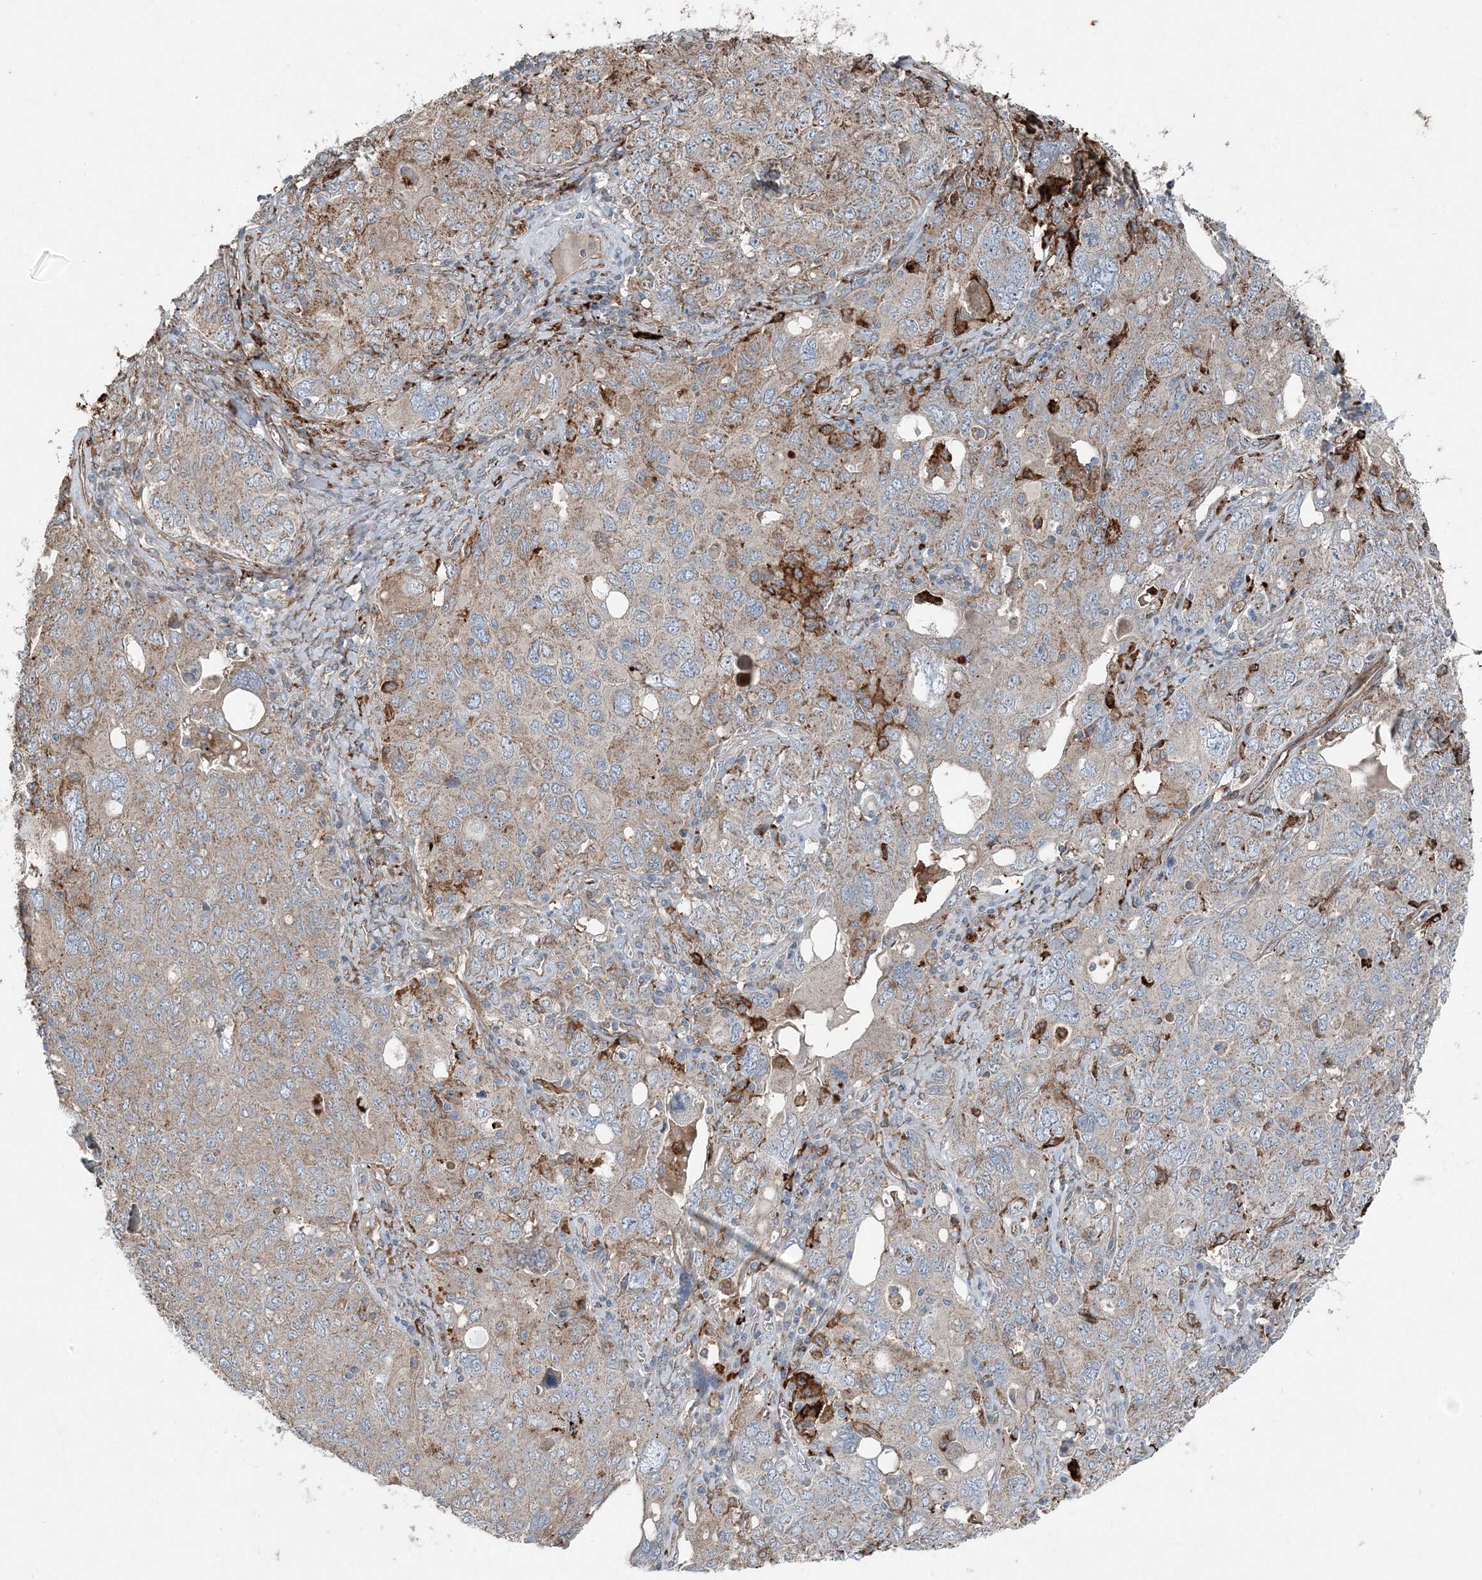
{"staining": {"intensity": "weak", "quantity": ">75%", "location": "cytoplasmic/membranous"}, "tissue": "ovarian cancer", "cell_type": "Tumor cells", "image_type": "cancer", "snomed": [{"axis": "morphology", "description": "Carcinoma, endometroid"}, {"axis": "topography", "description": "Ovary"}], "caption": "An image of ovarian cancer stained for a protein demonstrates weak cytoplasmic/membranous brown staining in tumor cells.", "gene": "KY", "patient": {"sex": "female", "age": 62}}